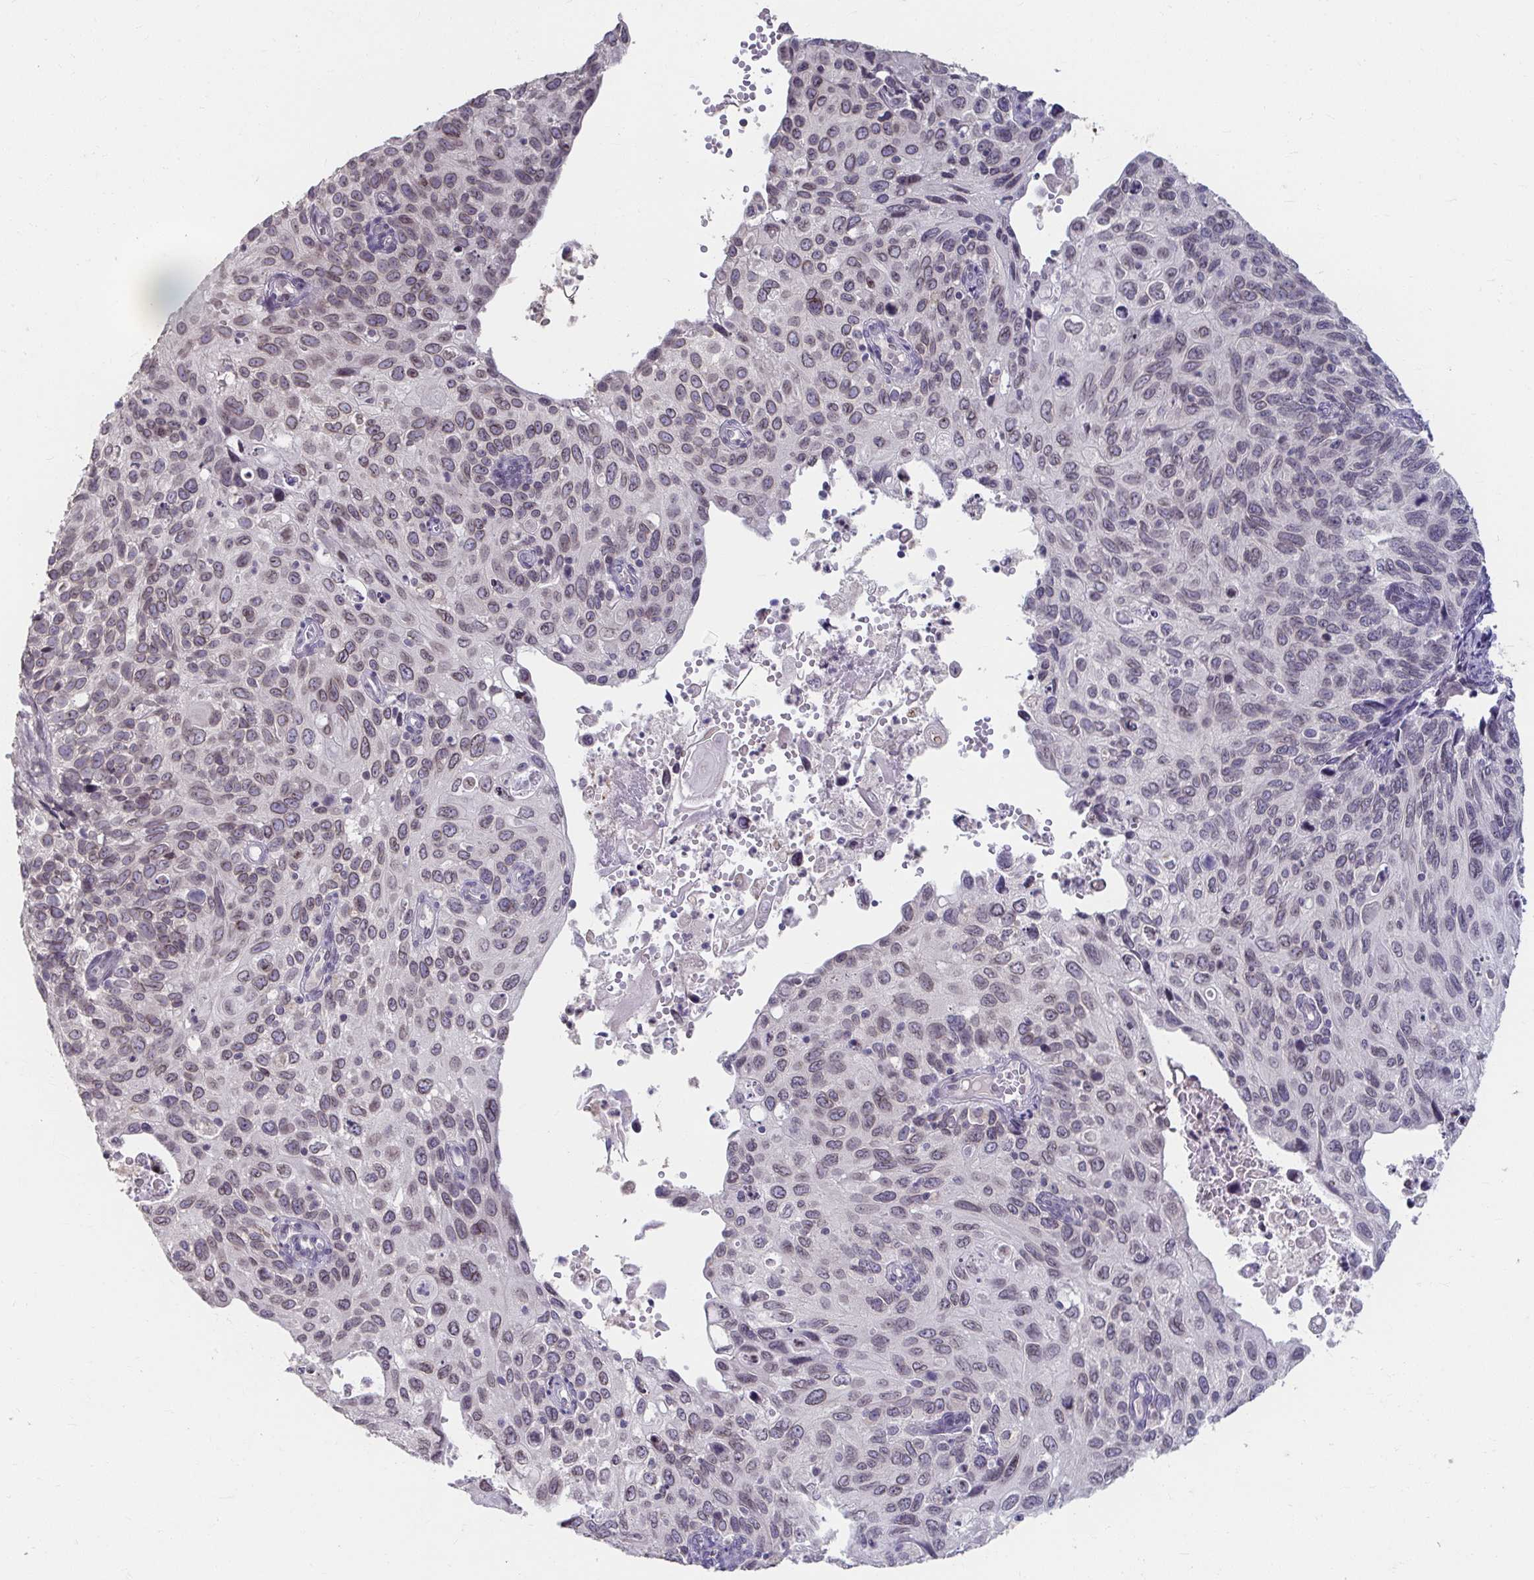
{"staining": {"intensity": "weak", "quantity": "<25%", "location": "nuclear"}, "tissue": "cervical cancer", "cell_type": "Tumor cells", "image_type": "cancer", "snomed": [{"axis": "morphology", "description": "Squamous cell carcinoma, NOS"}, {"axis": "topography", "description": "Cervix"}], "caption": "High magnification brightfield microscopy of squamous cell carcinoma (cervical) stained with DAB (3,3'-diaminobenzidine) (brown) and counterstained with hematoxylin (blue): tumor cells show no significant expression.", "gene": "NUP133", "patient": {"sex": "female", "age": 70}}